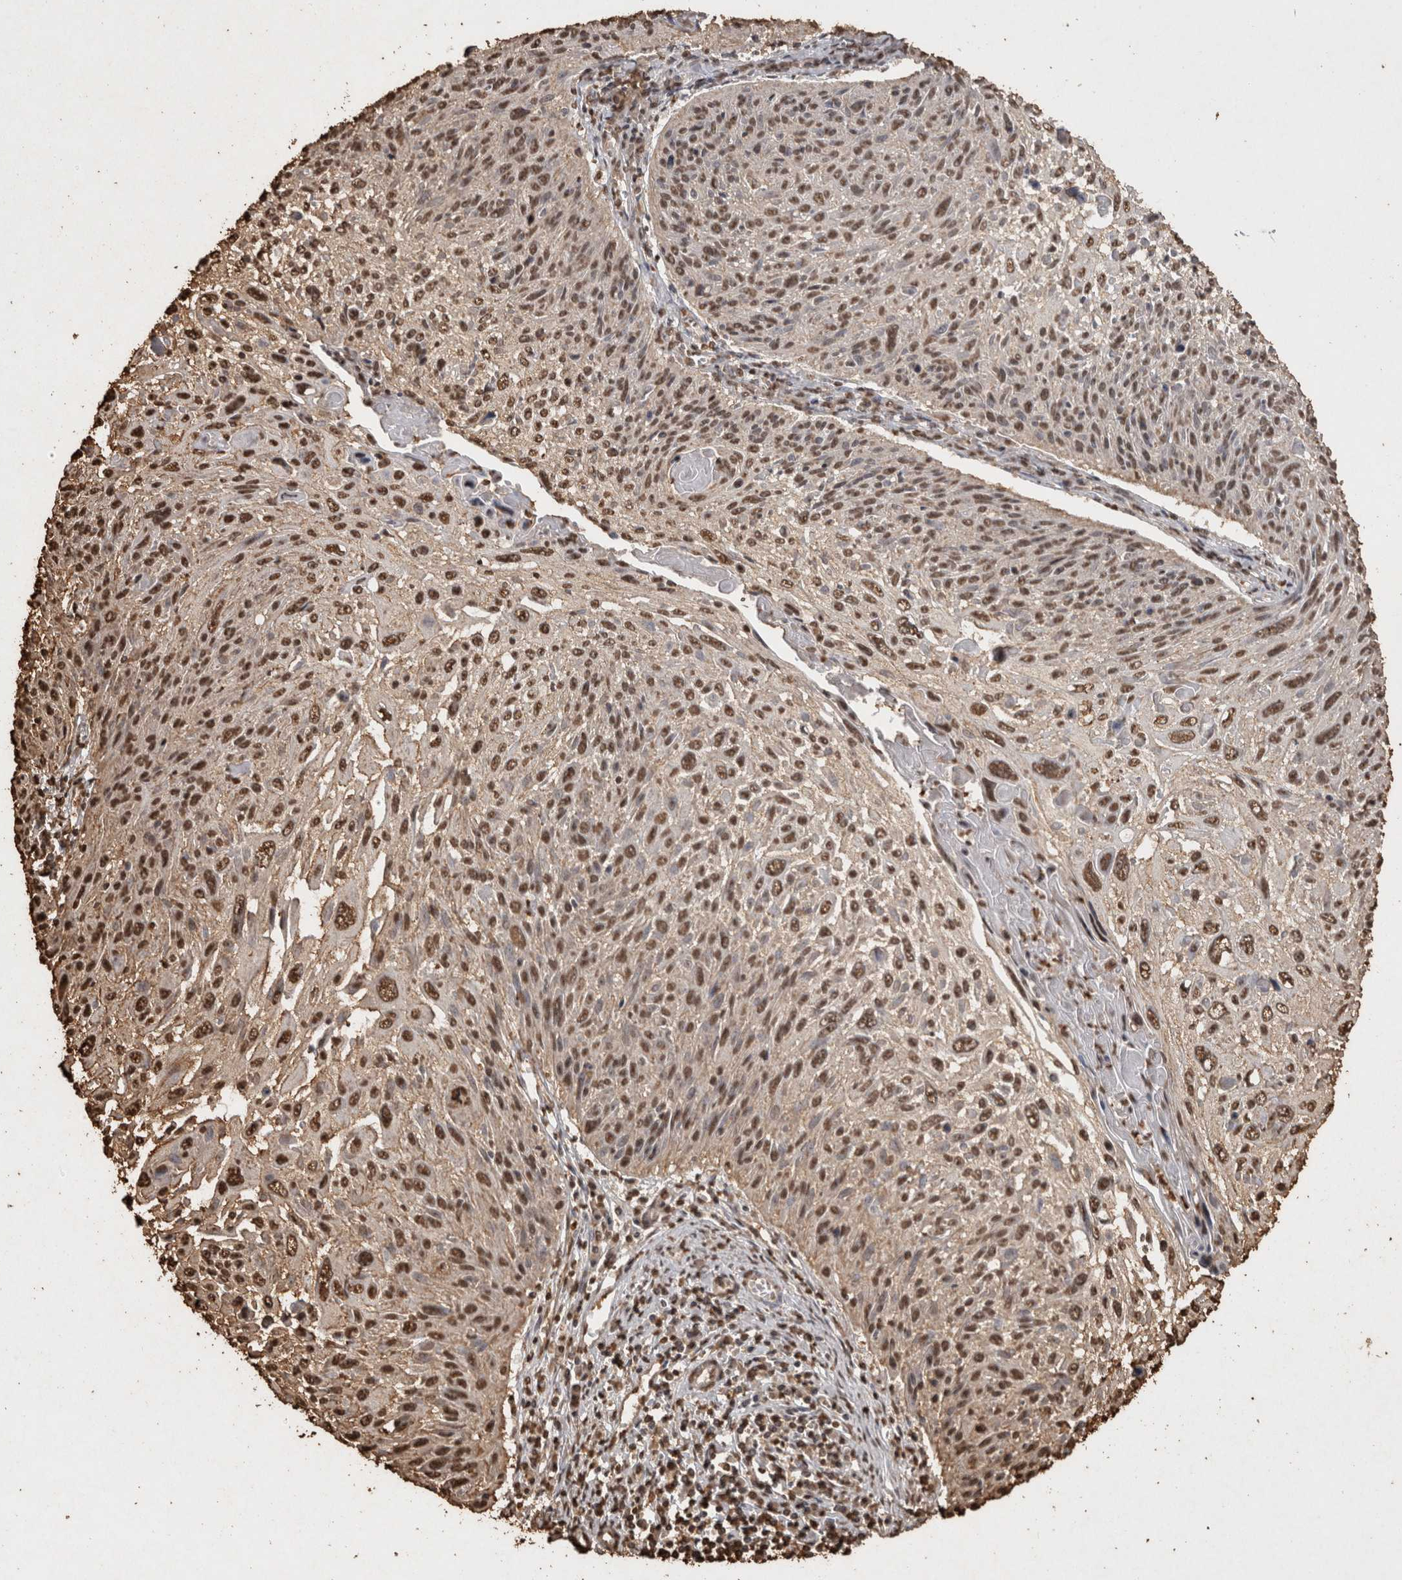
{"staining": {"intensity": "moderate", "quantity": ">75%", "location": "nuclear"}, "tissue": "cervical cancer", "cell_type": "Tumor cells", "image_type": "cancer", "snomed": [{"axis": "morphology", "description": "Squamous cell carcinoma, NOS"}, {"axis": "topography", "description": "Cervix"}], "caption": "Immunohistochemistry (IHC) of human cervical cancer shows medium levels of moderate nuclear positivity in about >75% of tumor cells.", "gene": "FSTL3", "patient": {"sex": "female", "age": 51}}